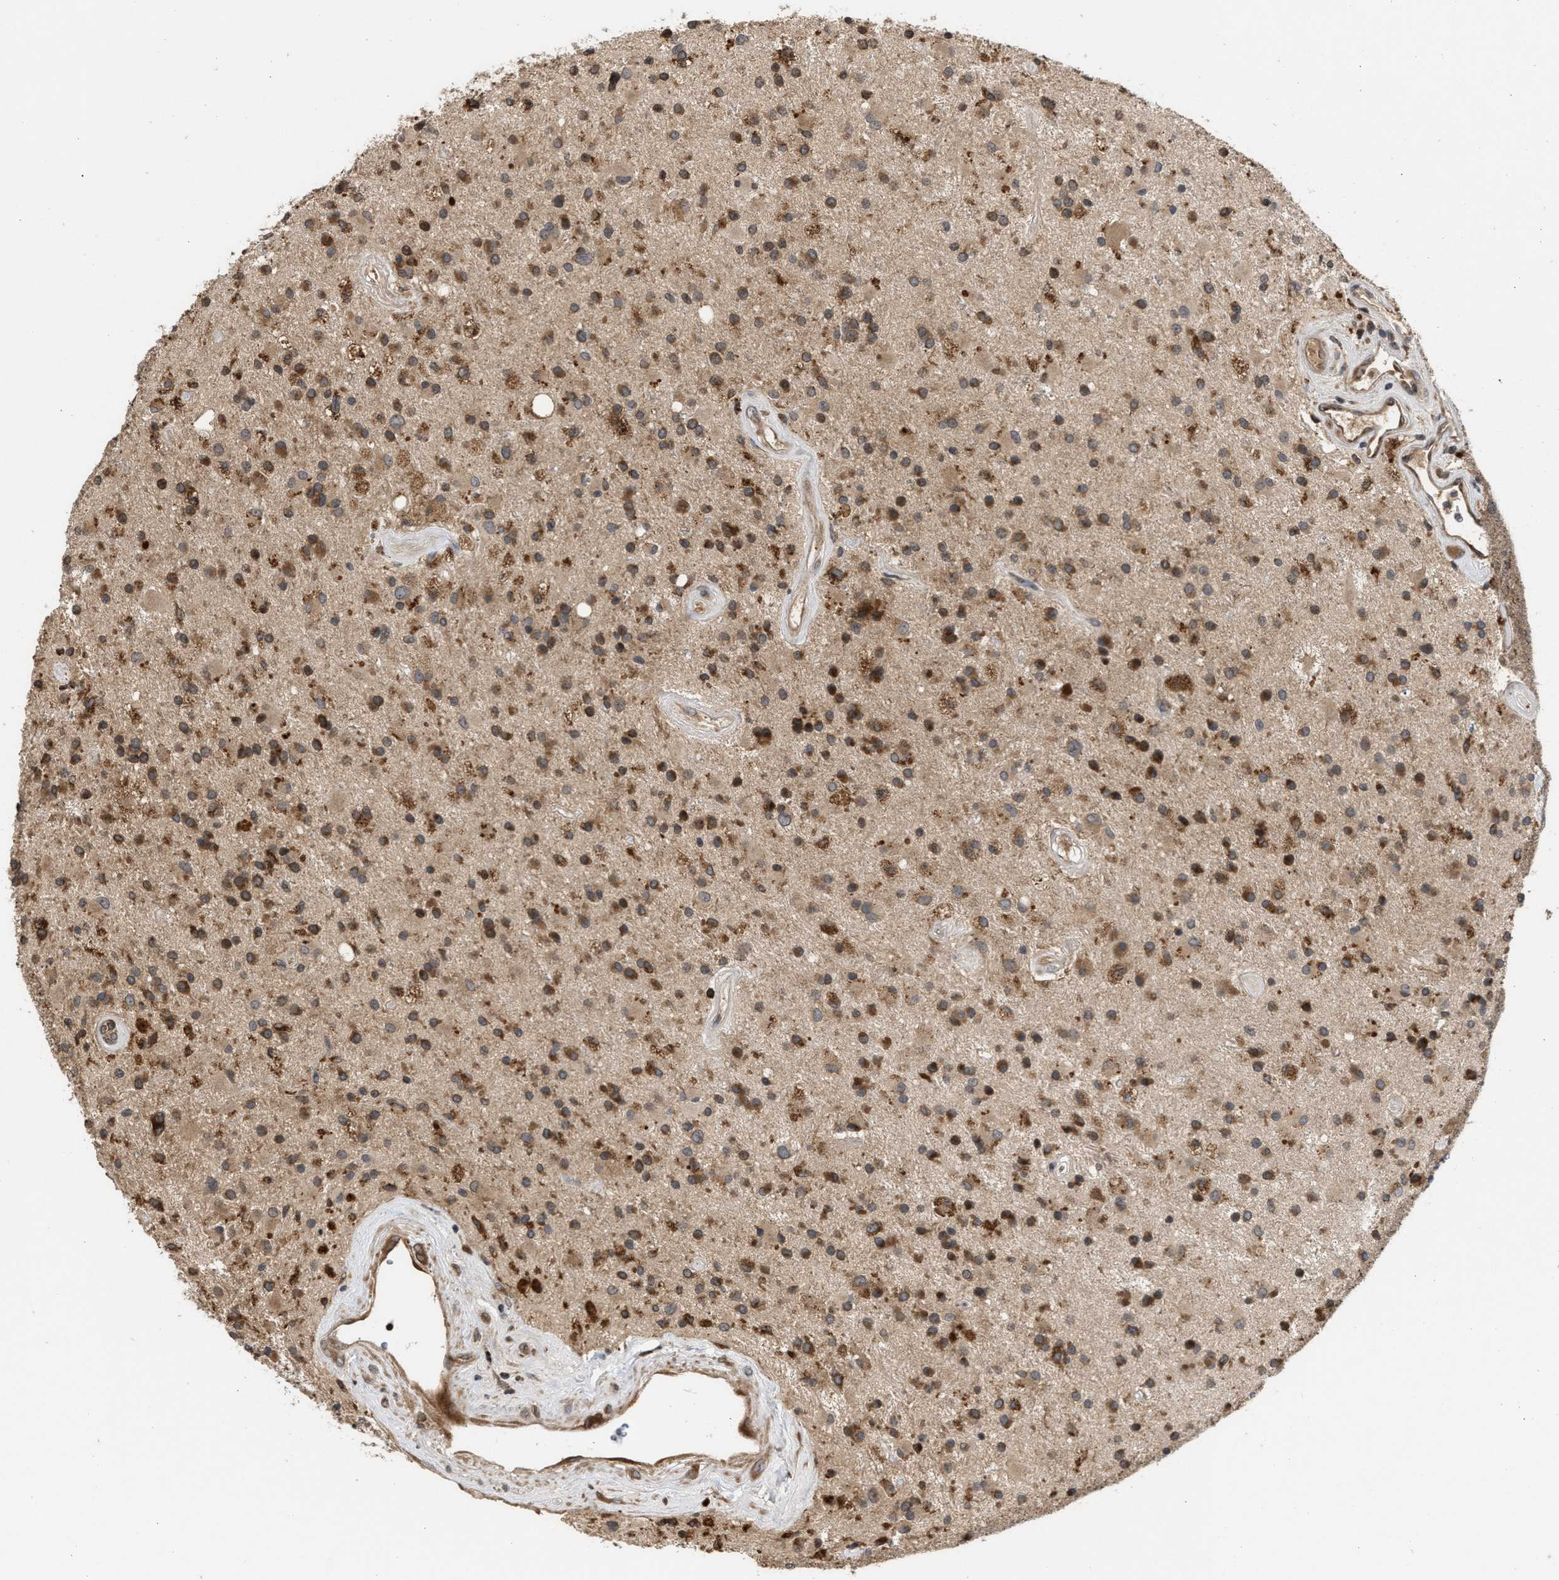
{"staining": {"intensity": "moderate", "quantity": ">75%", "location": "cytoplasmic/membranous"}, "tissue": "glioma", "cell_type": "Tumor cells", "image_type": "cancer", "snomed": [{"axis": "morphology", "description": "Glioma, malignant, Low grade"}, {"axis": "topography", "description": "Brain"}], "caption": "High-magnification brightfield microscopy of malignant low-grade glioma stained with DAB (3,3'-diaminobenzidine) (brown) and counterstained with hematoxylin (blue). tumor cells exhibit moderate cytoplasmic/membranous staining is present in about>75% of cells.", "gene": "SAR1A", "patient": {"sex": "male", "age": 58}}